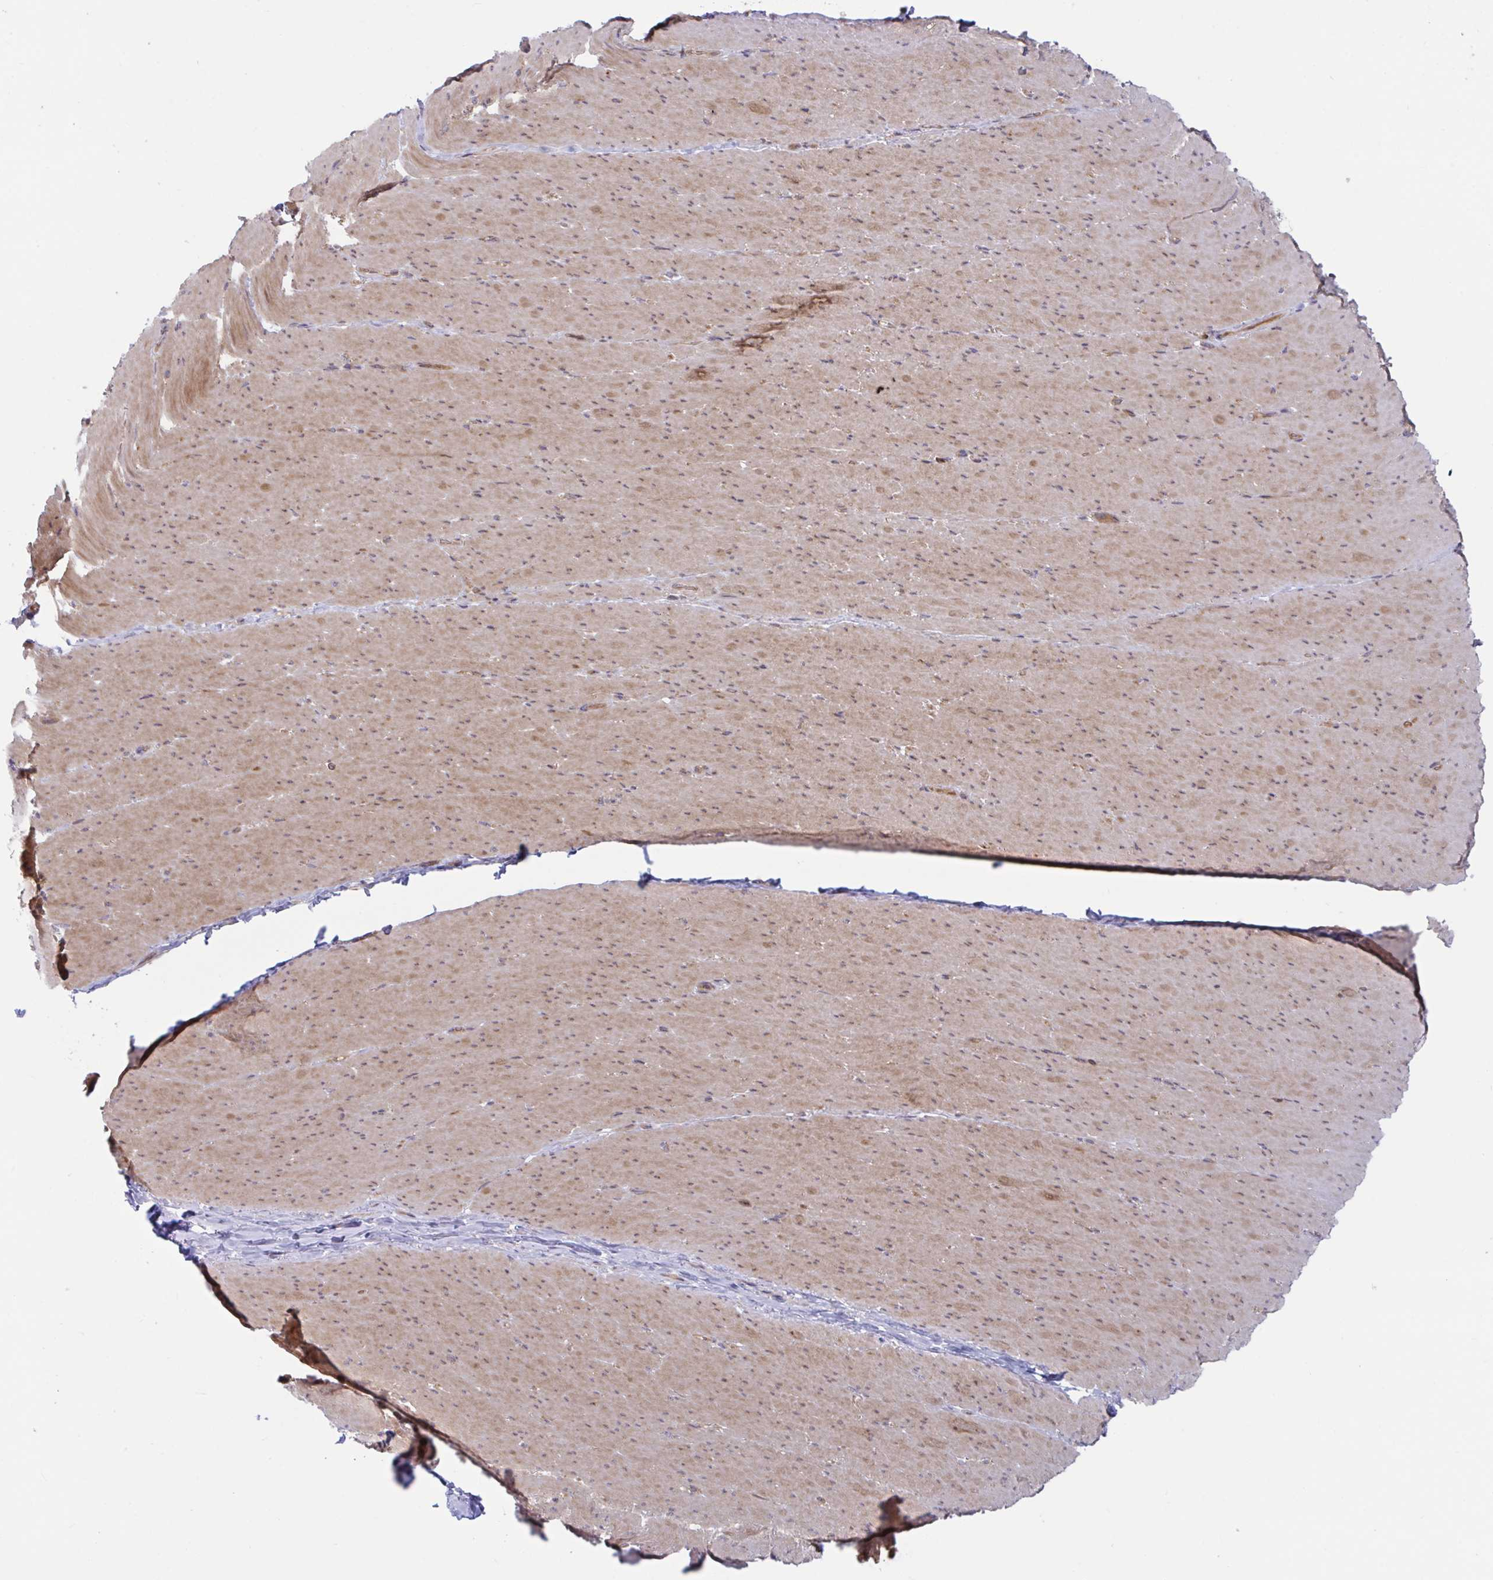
{"staining": {"intensity": "moderate", "quantity": "25%-75%", "location": "cytoplasmic/membranous,nuclear"}, "tissue": "smooth muscle", "cell_type": "Smooth muscle cells", "image_type": "normal", "snomed": [{"axis": "morphology", "description": "Normal tissue, NOS"}, {"axis": "topography", "description": "Smooth muscle"}, {"axis": "topography", "description": "Rectum"}], "caption": "Immunohistochemistry image of unremarkable human smooth muscle stained for a protein (brown), which displays medium levels of moderate cytoplasmic/membranous,nuclear positivity in approximately 25%-75% of smooth muscle cells.", "gene": "LMNTD2", "patient": {"sex": "male", "age": 53}}